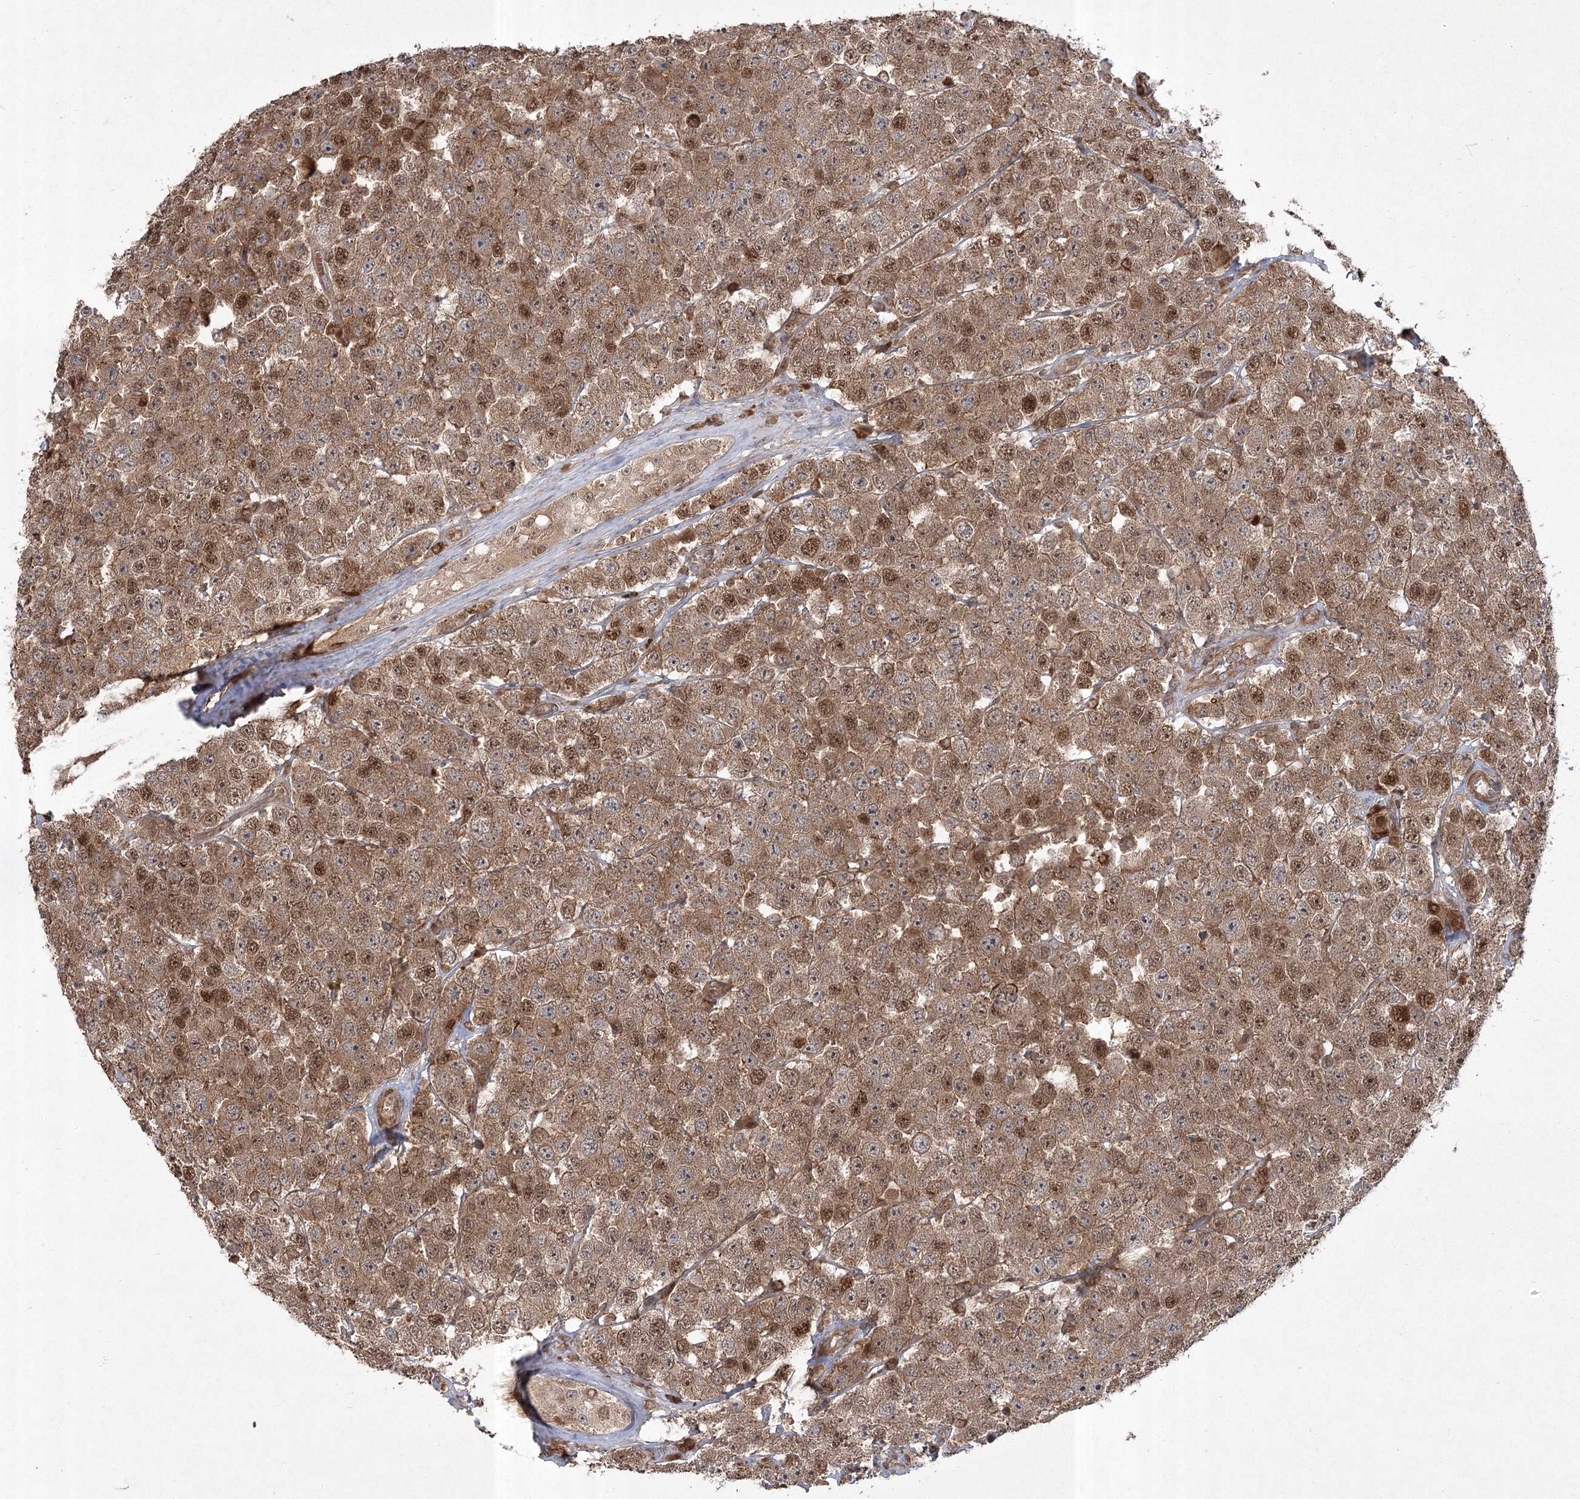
{"staining": {"intensity": "moderate", "quantity": ">75%", "location": "cytoplasmic/membranous,nuclear"}, "tissue": "testis cancer", "cell_type": "Tumor cells", "image_type": "cancer", "snomed": [{"axis": "morphology", "description": "Seminoma, NOS"}, {"axis": "topography", "description": "Testis"}], "caption": "Immunohistochemistry staining of testis cancer (seminoma), which shows medium levels of moderate cytoplasmic/membranous and nuclear positivity in about >75% of tumor cells indicating moderate cytoplasmic/membranous and nuclear protein expression. The staining was performed using DAB (3,3'-diaminobenzidine) (brown) for protein detection and nuclei were counterstained in hematoxylin (blue).", "gene": "CPLANE1", "patient": {"sex": "male", "age": 28}}